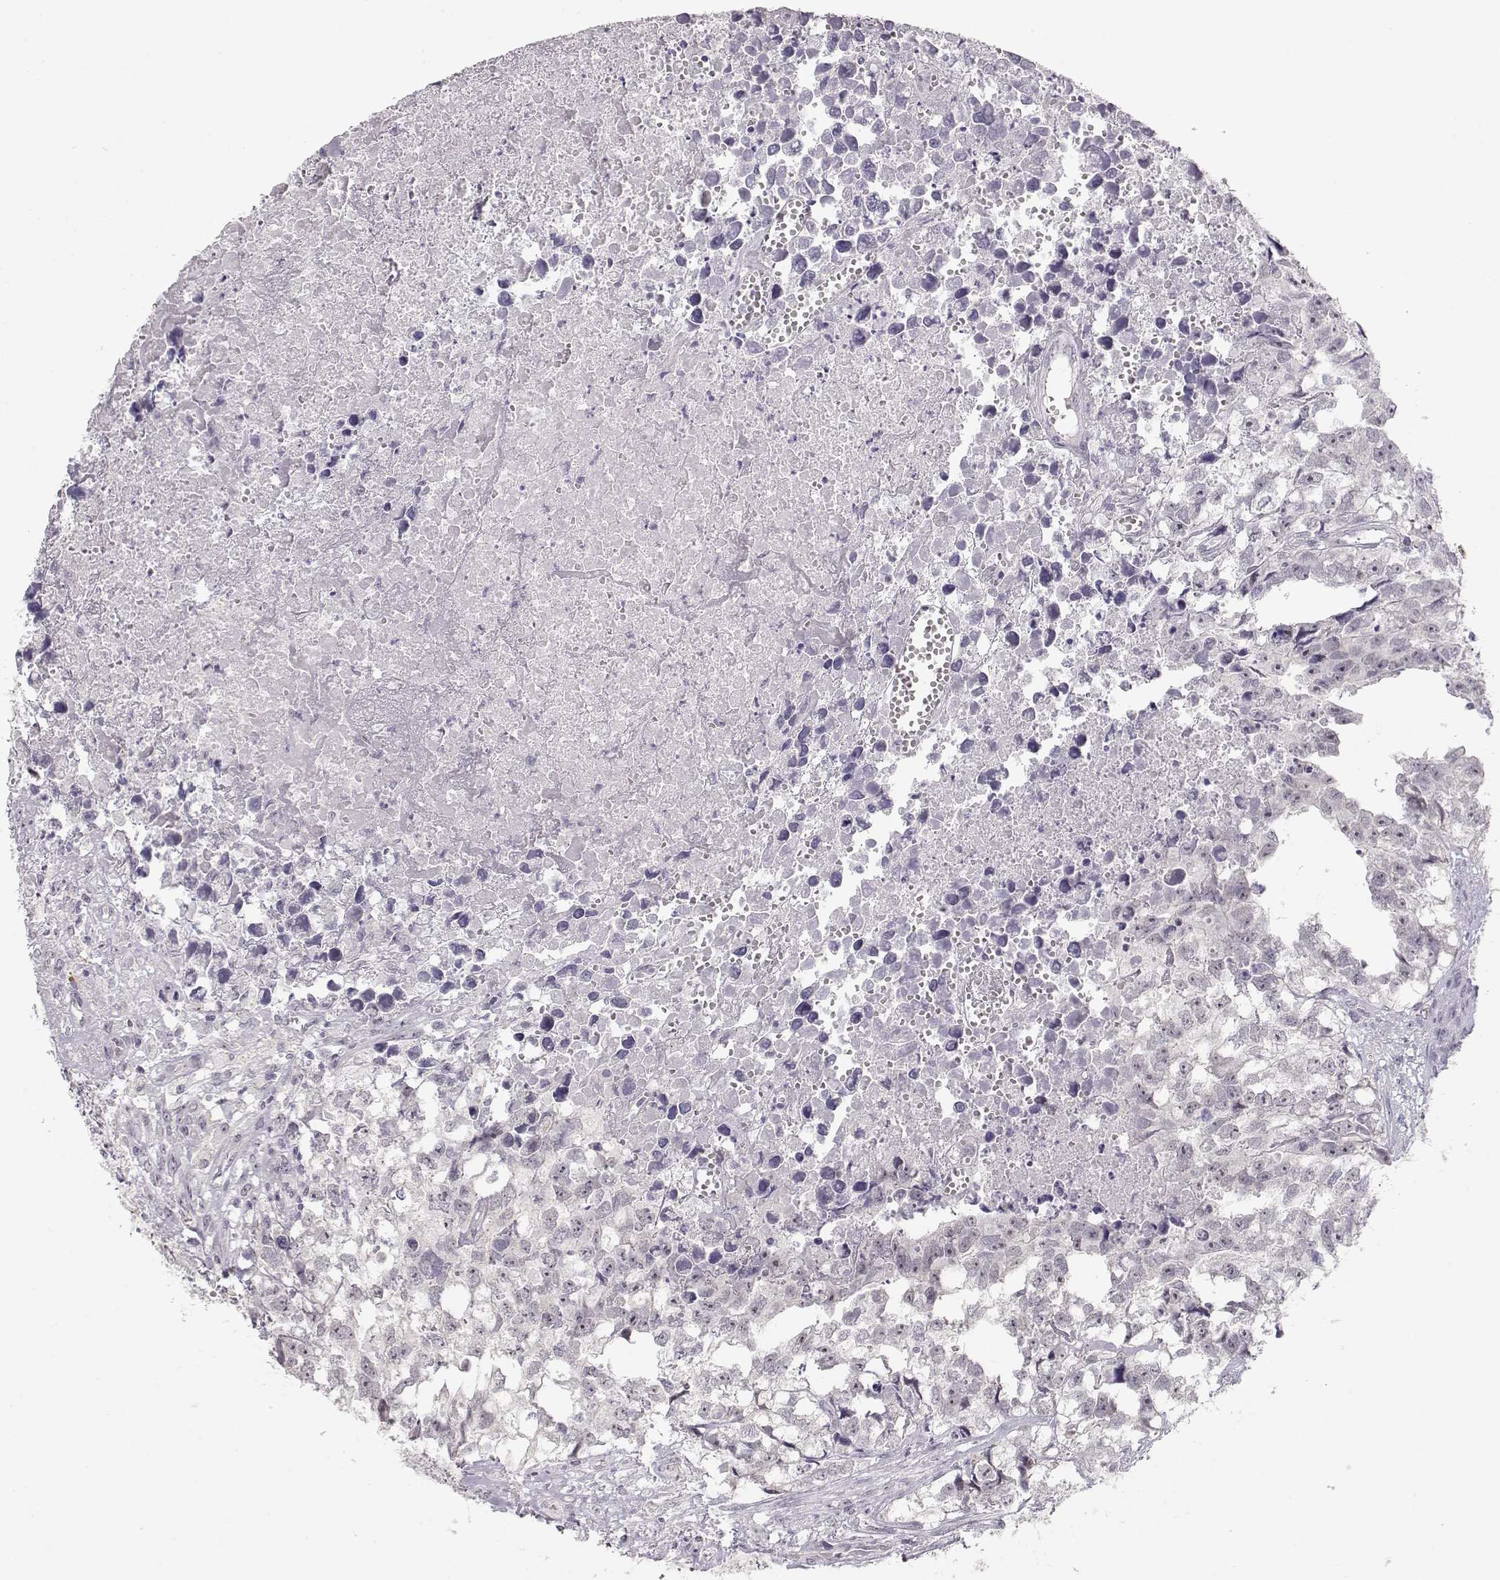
{"staining": {"intensity": "negative", "quantity": "none", "location": "none"}, "tissue": "testis cancer", "cell_type": "Tumor cells", "image_type": "cancer", "snomed": [{"axis": "morphology", "description": "Carcinoma, Embryonal, NOS"}, {"axis": "morphology", "description": "Teratoma, malignant, NOS"}, {"axis": "topography", "description": "Testis"}], "caption": "This is an IHC histopathology image of testis cancer. There is no staining in tumor cells.", "gene": "FAM205A", "patient": {"sex": "male", "age": 44}}